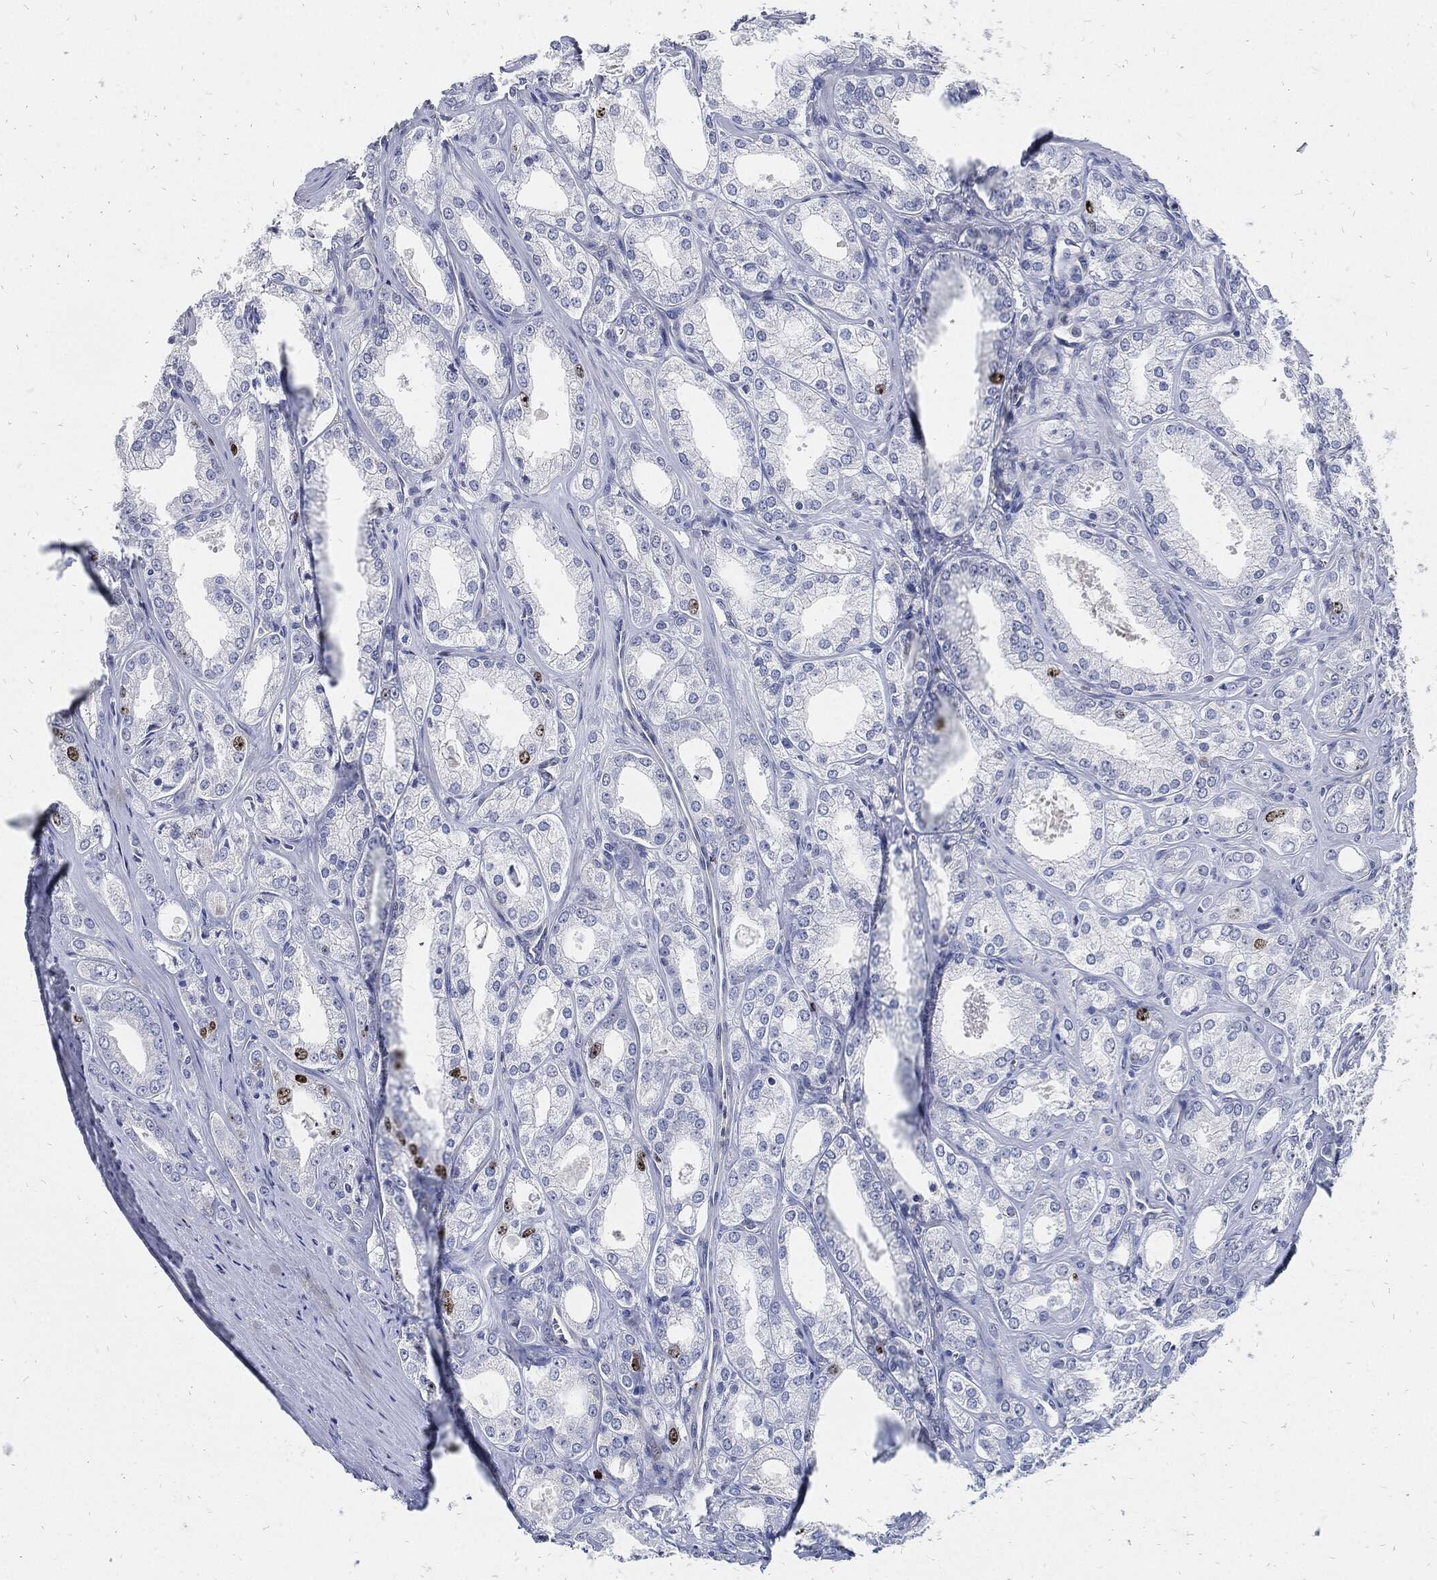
{"staining": {"intensity": "strong", "quantity": "<25%", "location": "nuclear"}, "tissue": "prostate cancer", "cell_type": "Tumor cells", "image_type": "cancer", "snomed": [{"axis": "morphology", "description": "Adenocarcinoma, NOS"}, {"axis": "morphology", "description": "Adenocarcinoma, High grade"}, {"axis": "topography", "description": "Prostate"}], "caption": "Prostate high-grade adenocarcinoma tissue exhibits strong nuclear expression in about <25% of tumor cells, visualized by immunohistochemistry.", "gene": "MKI67", "patient": {"sex": "male", "age": 70}}